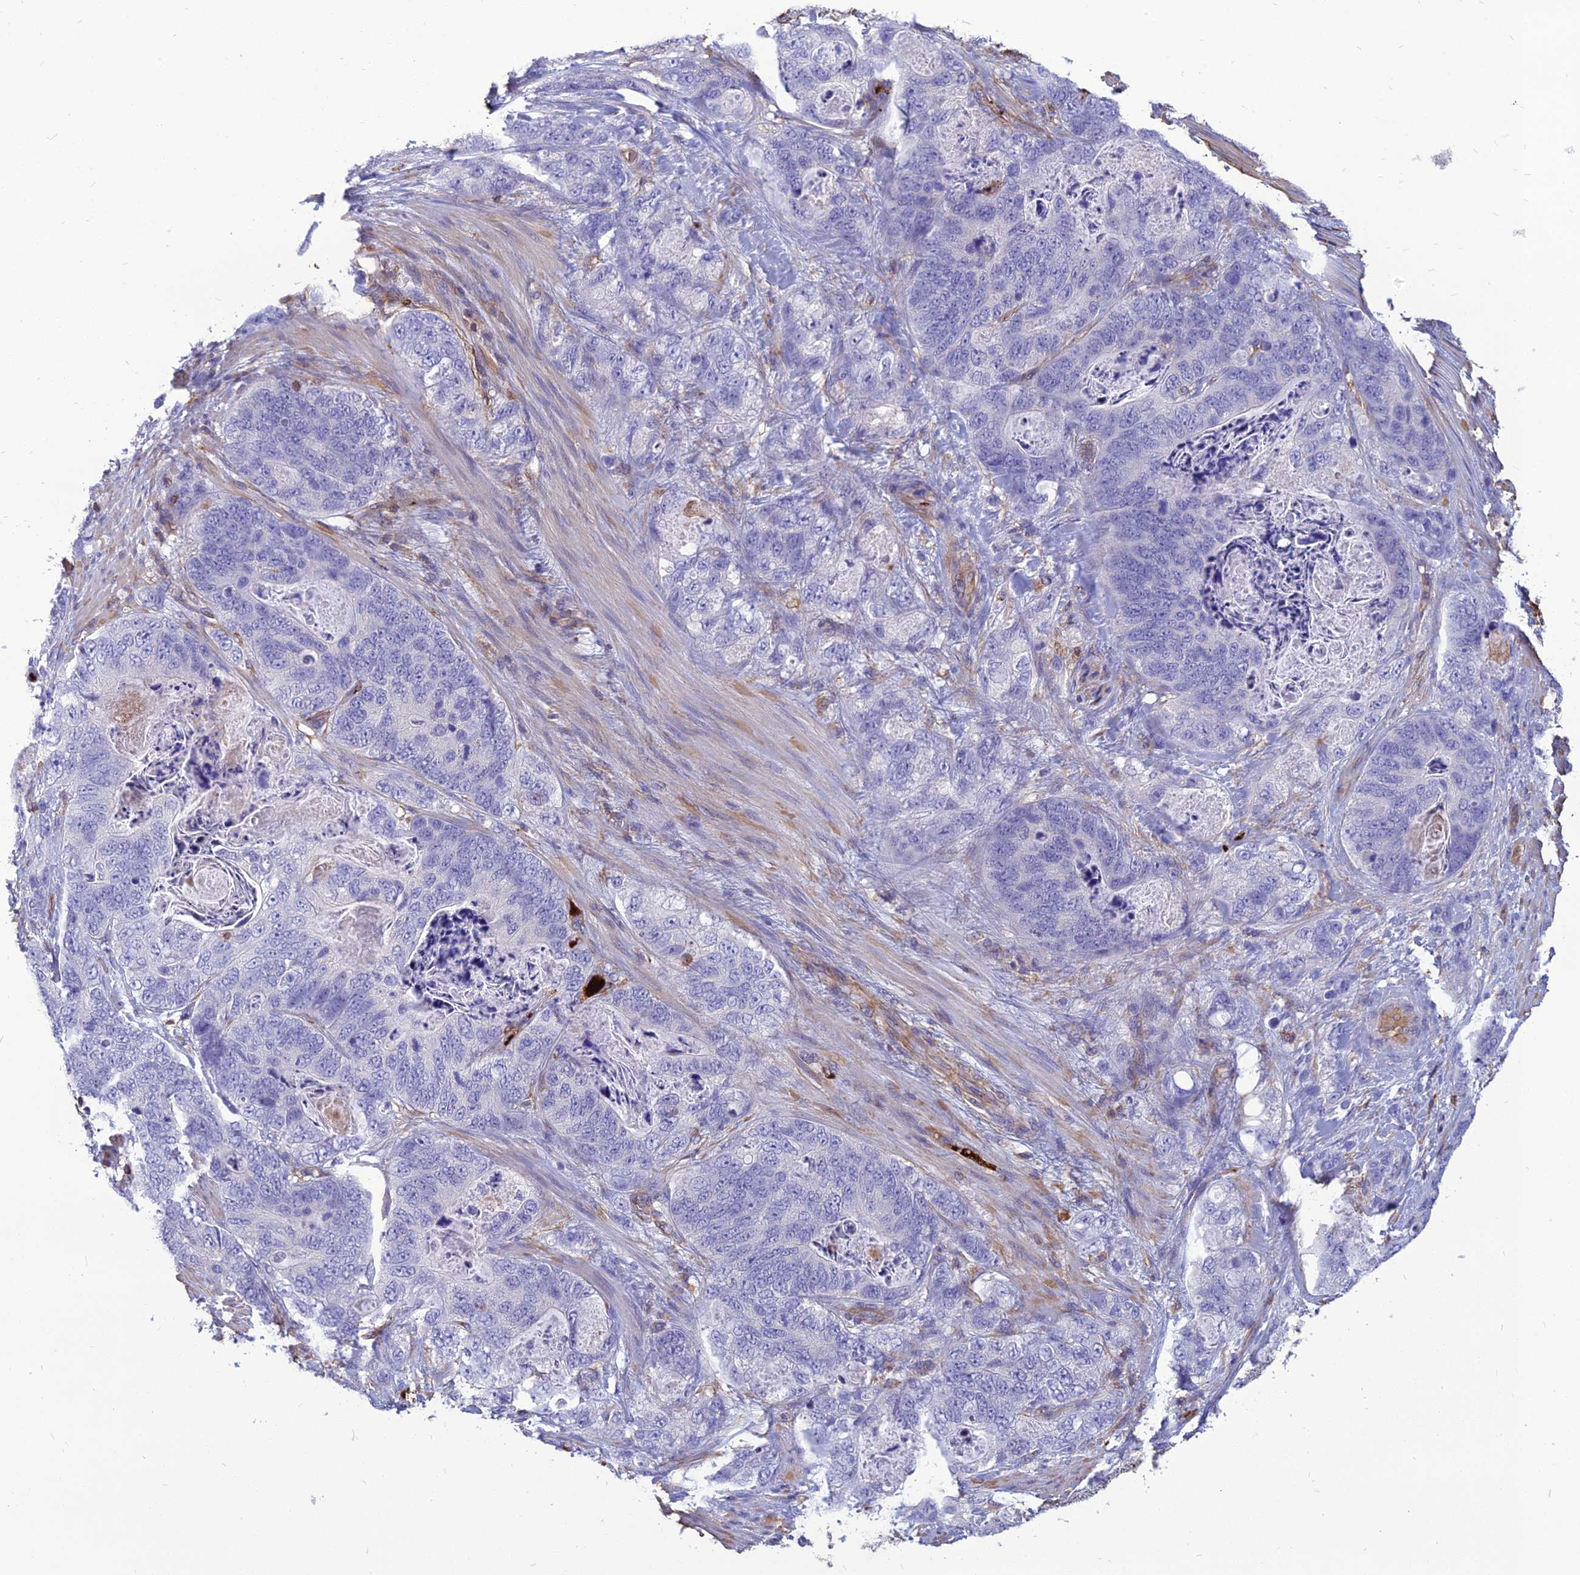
{"staining": {"intensity": "negative", "quantity": "none", "location": "none"}, "tissue": "stomach cancer", "cell_type": "Tumor cells", "image_type": "cancer", "snomed": [{"axis": "morphology", "description": "Normal tissue, NOS"}, {"axis": "morphology", "description": "Adenocarcinoma, NOS"}, {"axis": "topography", "description": "Stomach"}], "caption": "Immunohistochemistry (IHC) photomicrograph of neoplastic tissue: stomach adenocarcinoma stained with DAB (3,3'-diaminobenzidine) shows no significant protein expression in tumor cells.", "gene": "PSMD11", "patient": {"sex": "female", "age": 89}}